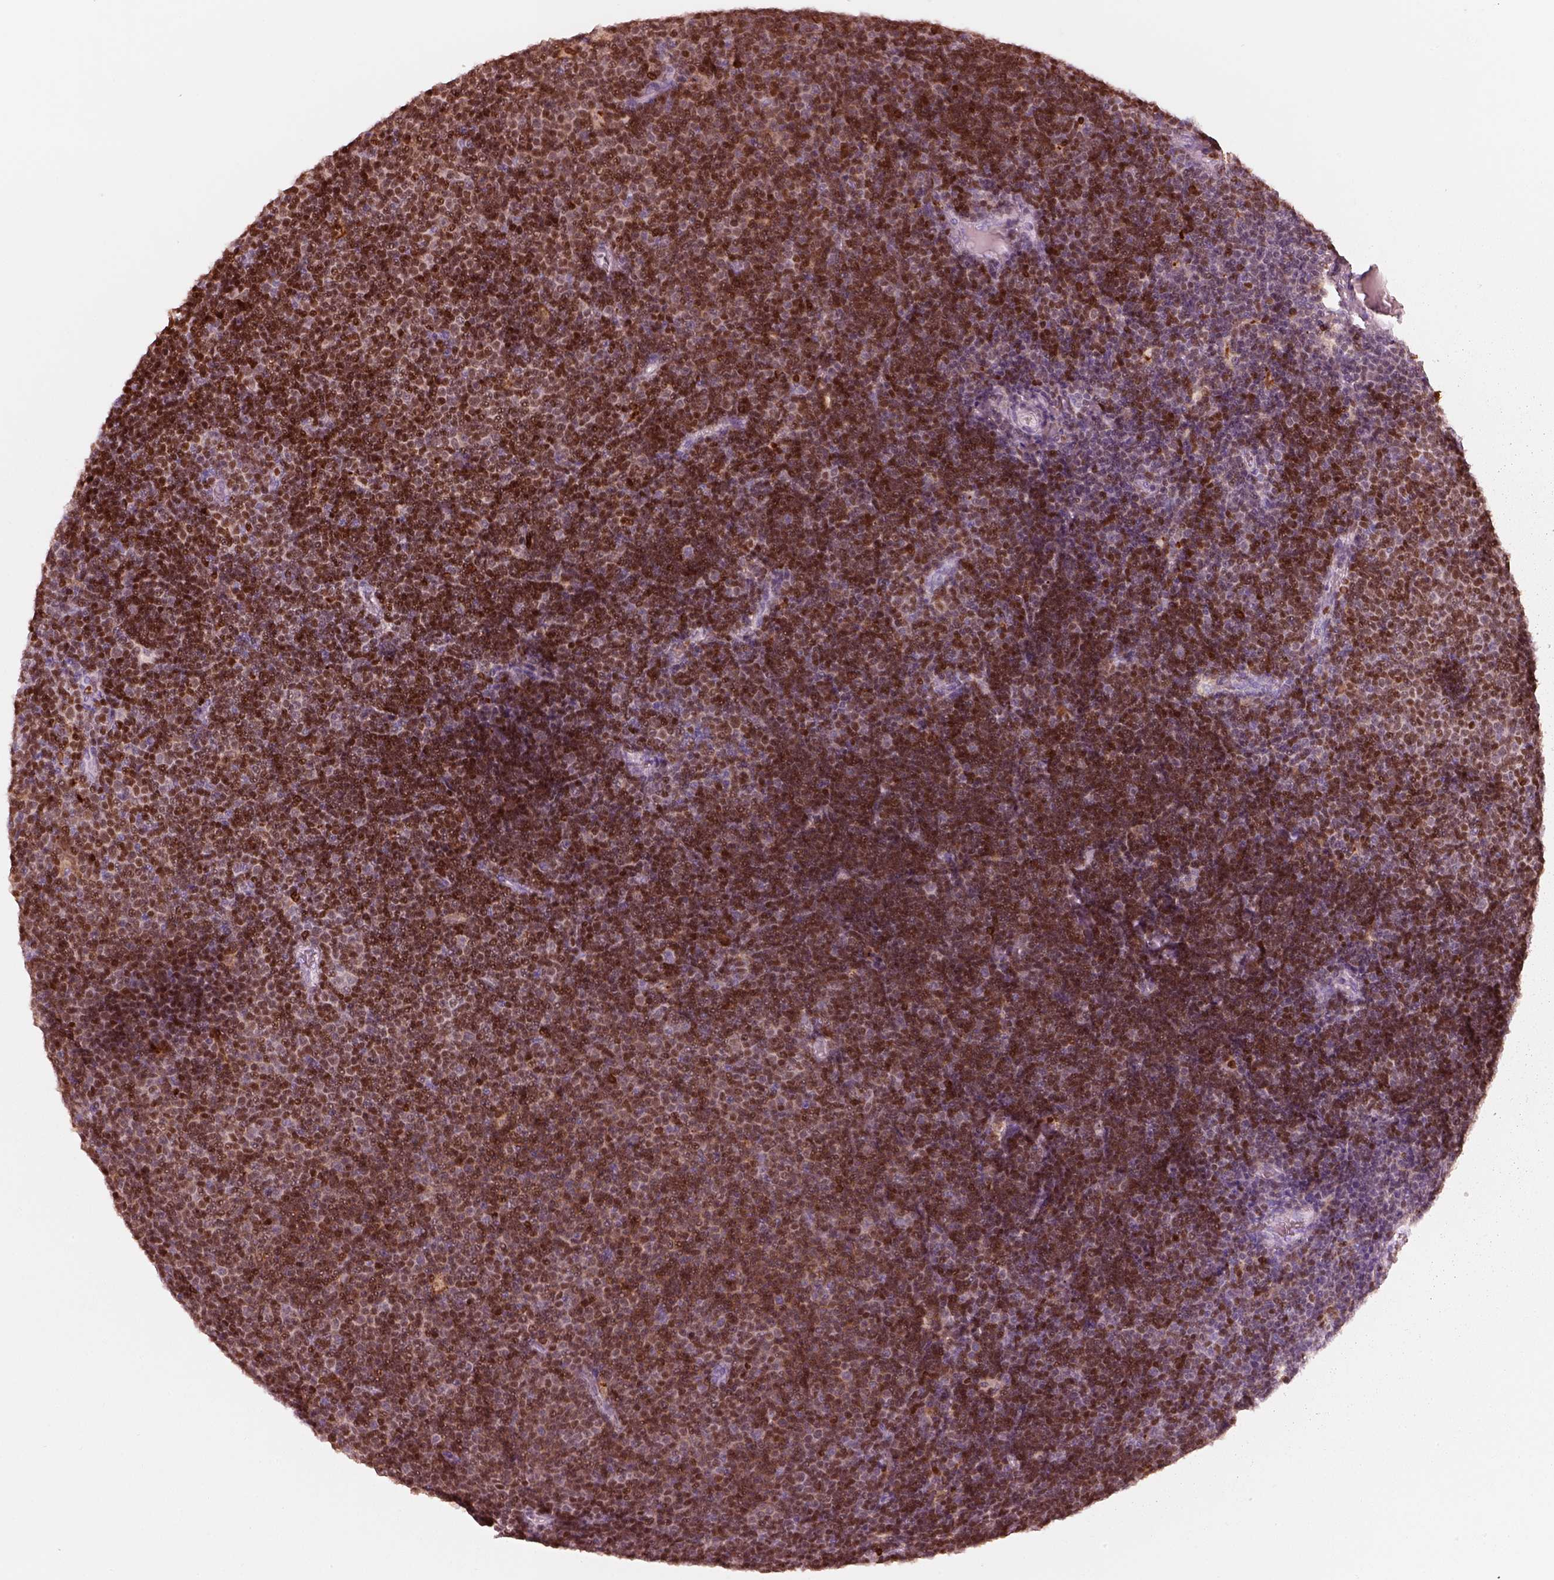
{"staining": {"intensity": "strong", "quantity": "25%-75%", "location": "cytoplasmic/membranous,nuclear"}, "tissue": "lymphoma", "cell_type": "Tumor cells", "image_type": "cancer", "snomed": [{"axis": "morphology", "description": "Malignant lymphoma, non-Hodgkin's type, Low grade"}, {"axis": "topography", "description": "Brain"}], "caption": "Human low-grade malignant lymphoma, non-Hodgkin's type stained for a protein (brown) exhibits strong cytoplasmic/membranous and nuclear positive staining in approximately 25%-75% of tumor cells.", "gene": "ALOX5", "patient": {"sex": "female", "age": 66}}